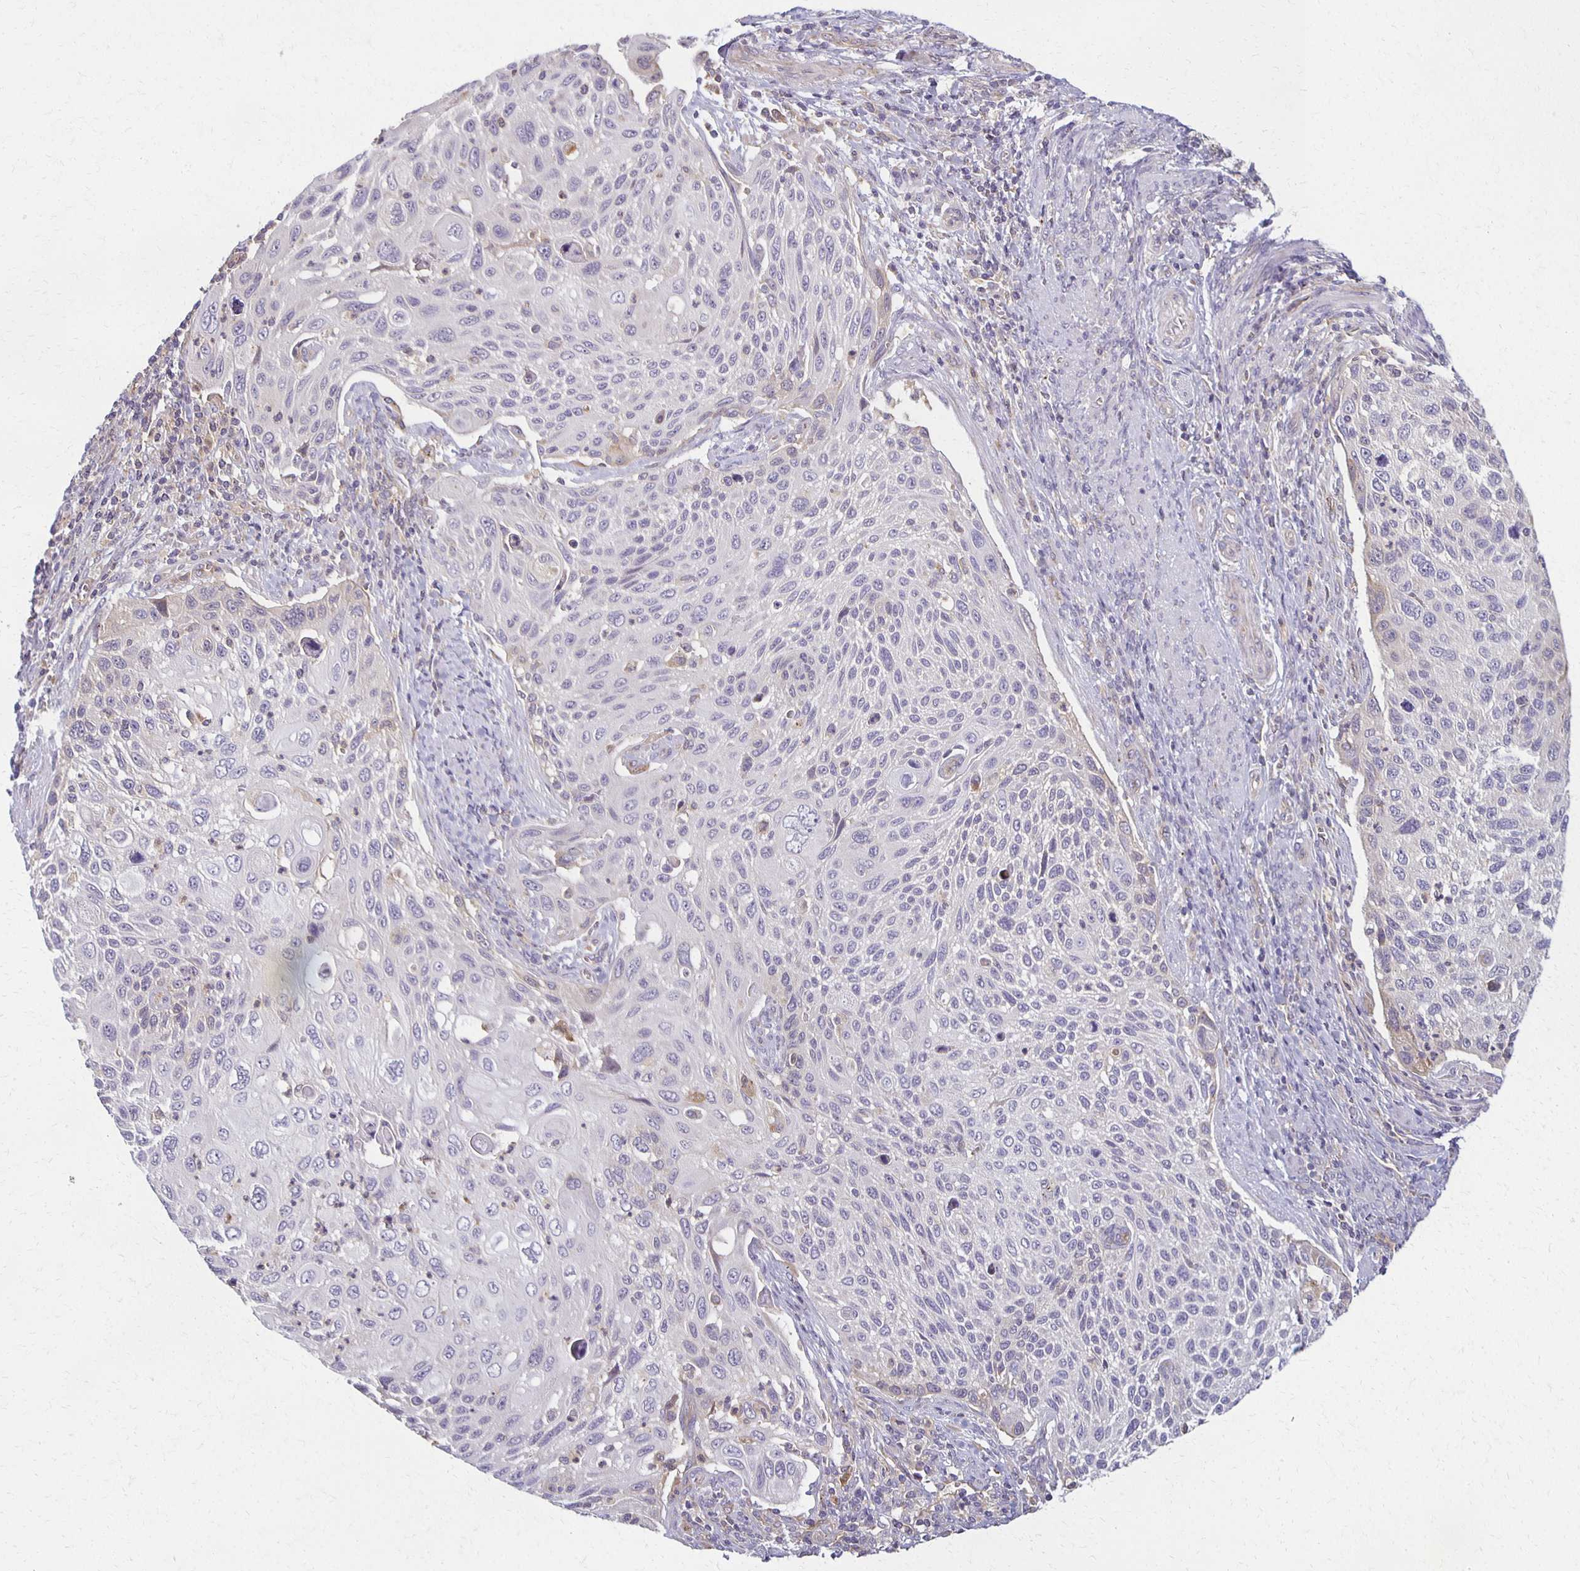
{"staining": {"intensity": "negative", "quantity": "none", "location": "none"}, "tissue": "cervical cancer", "cell_type": "Tumor cells", "image_type": "cancer", "snomed": [{"axis": "morphology", "description": "Squamous cell carcinoma, NOS"}, {"axis": "topography", "description": "Cervix"}], "caption": "Image shows no protein staining in tumor cells of cervical cancer (squamous cell carcinoma) tissue.", "gene": "GPX4", "patient": {"sex": "female", "age": 70}}